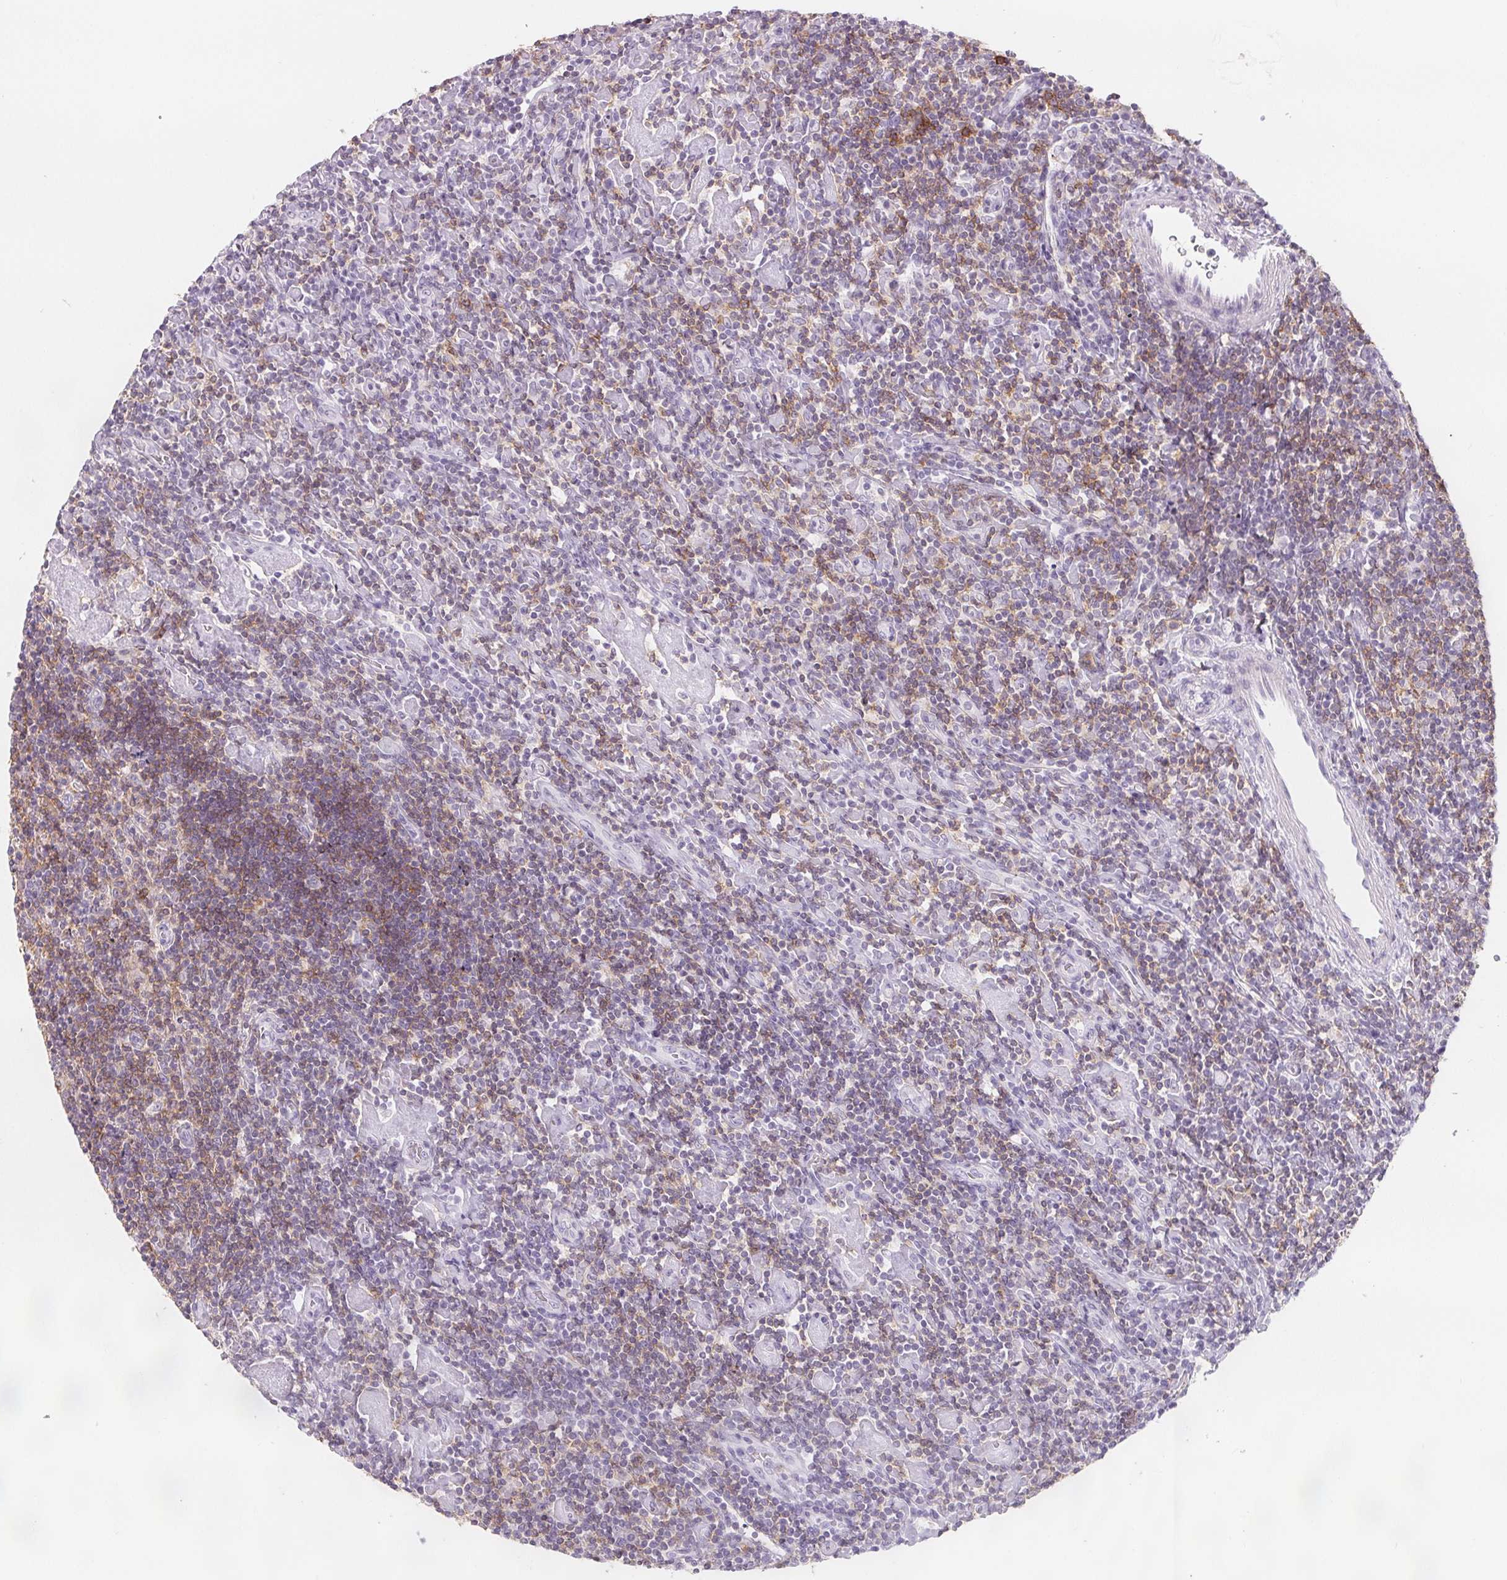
{"staining": {"intensity": "negative", "quantity": "none", "location": "none"}, "tissue": "lymphoma", "cell_type": "Tumor cells", "image_type": "cancer", "snomed": [{"axis": "morphology", "description": "Hodgkin's disease, NOS"}, {"axis": "topography", "description": "Lymph node"}], "caption": "High magnification brightfield microscopy of lymphoma stained with DAB (3,3'-diaminobenzidine) (brown) and counterstained with hematoxylin (blue): tumor cells show no significant staining.", "gene": "CD69", "patient": {"sex": "male", "age": 40}}